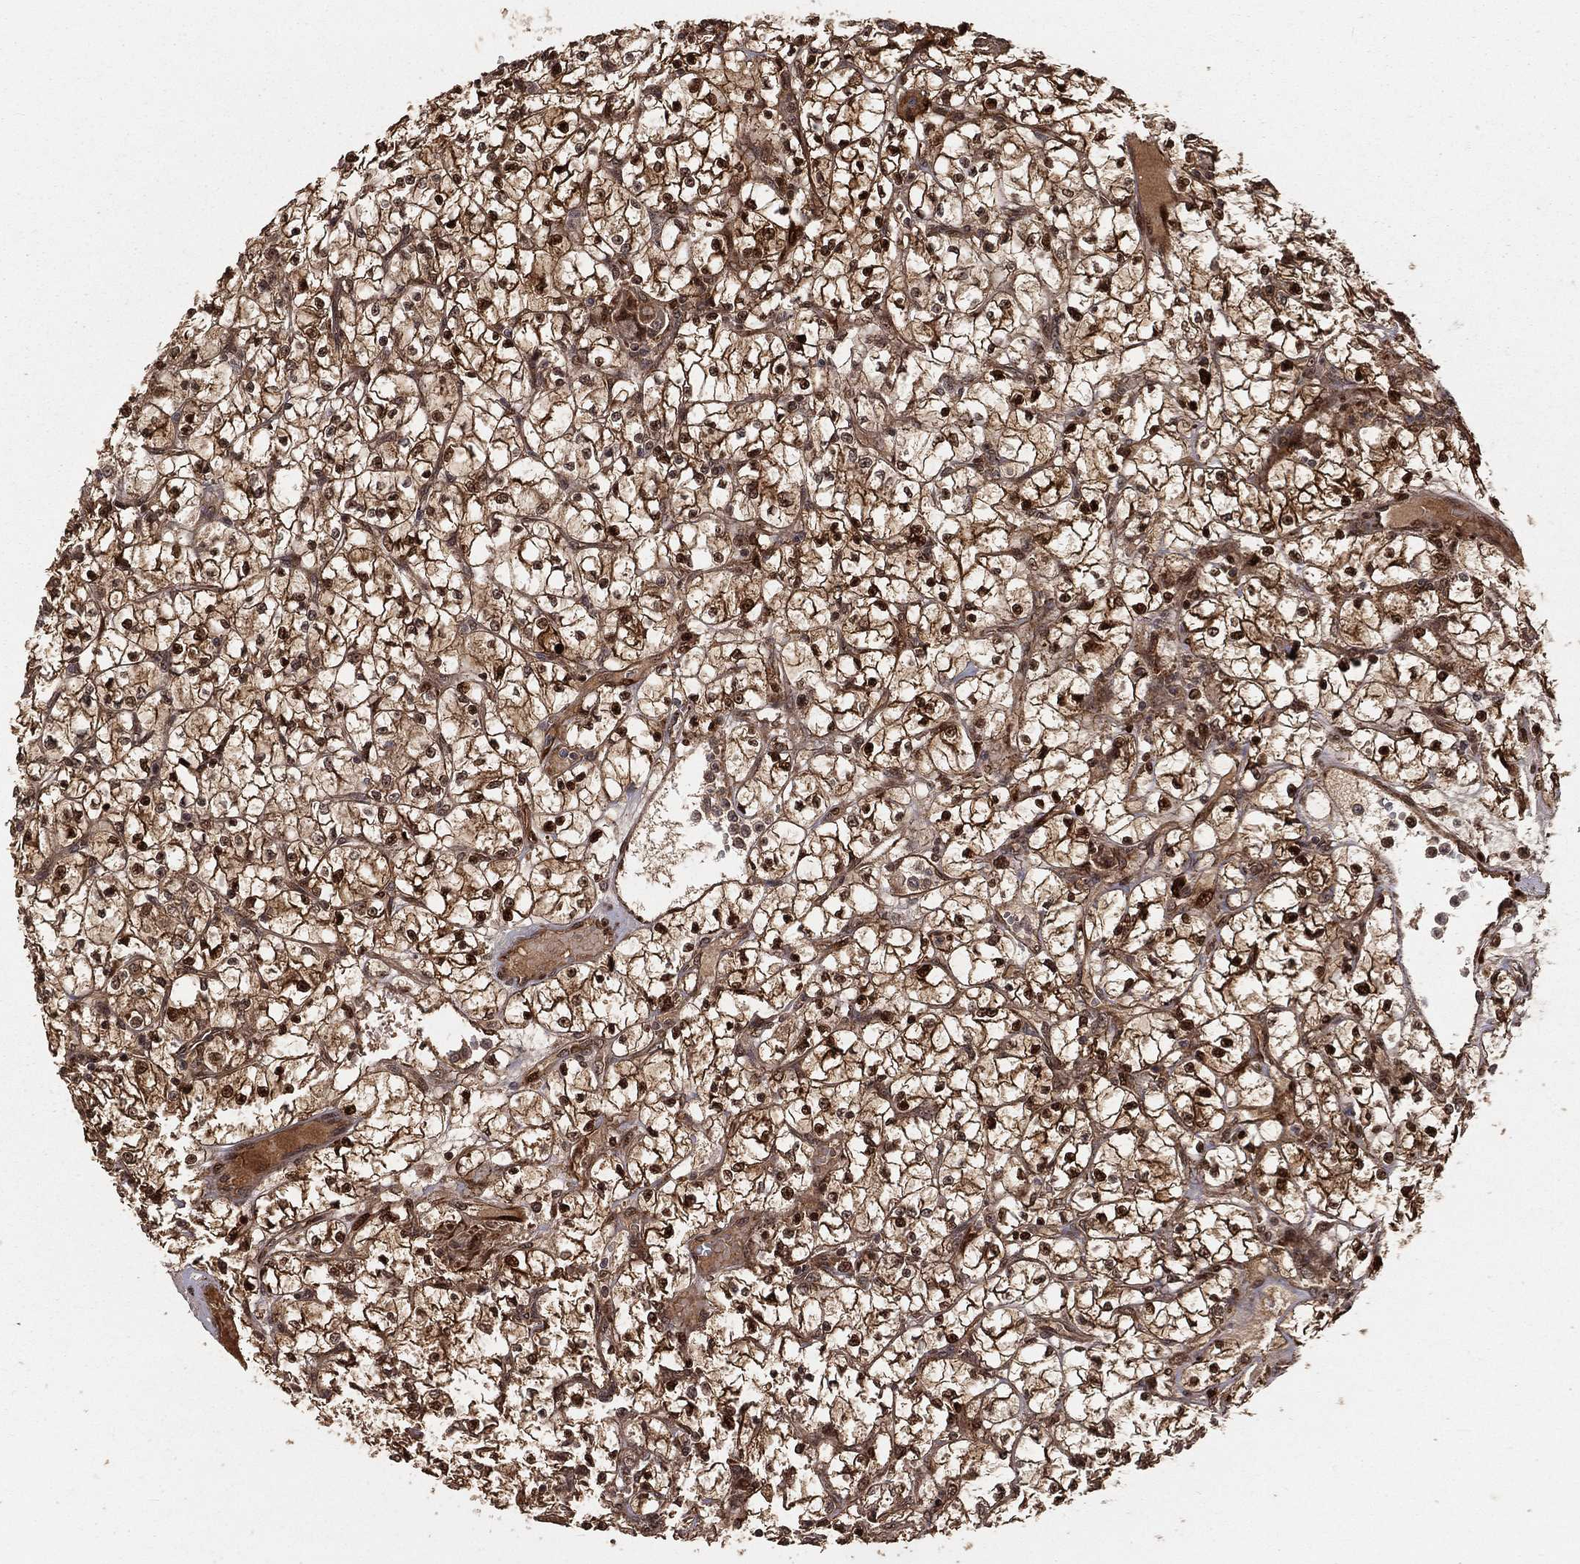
{"staining": {"intensity": "strong", "quantity": ">75%", "location": "cytoplasmic/membranous,nuclear"}, "tissue": "renal cancer", "cell_type": "Tumor cells", "image_type": "cancer", "snomed": [{"axis": "morphology", "description": "Adenocarcinoma, NOS"}, {"axis": "topography", "description": "Kidney"}], "caption": "Protein expression analysis of human renal cancer (adenocarcinoma) reveals strong cytoplasmic/membranous and nuclear staining in approximately >75% of tumor cells. (IHC, brightfield microscopy, high magnification).", "gene": "MAPK1", "patient": {"sex": "female", "age": 64}}